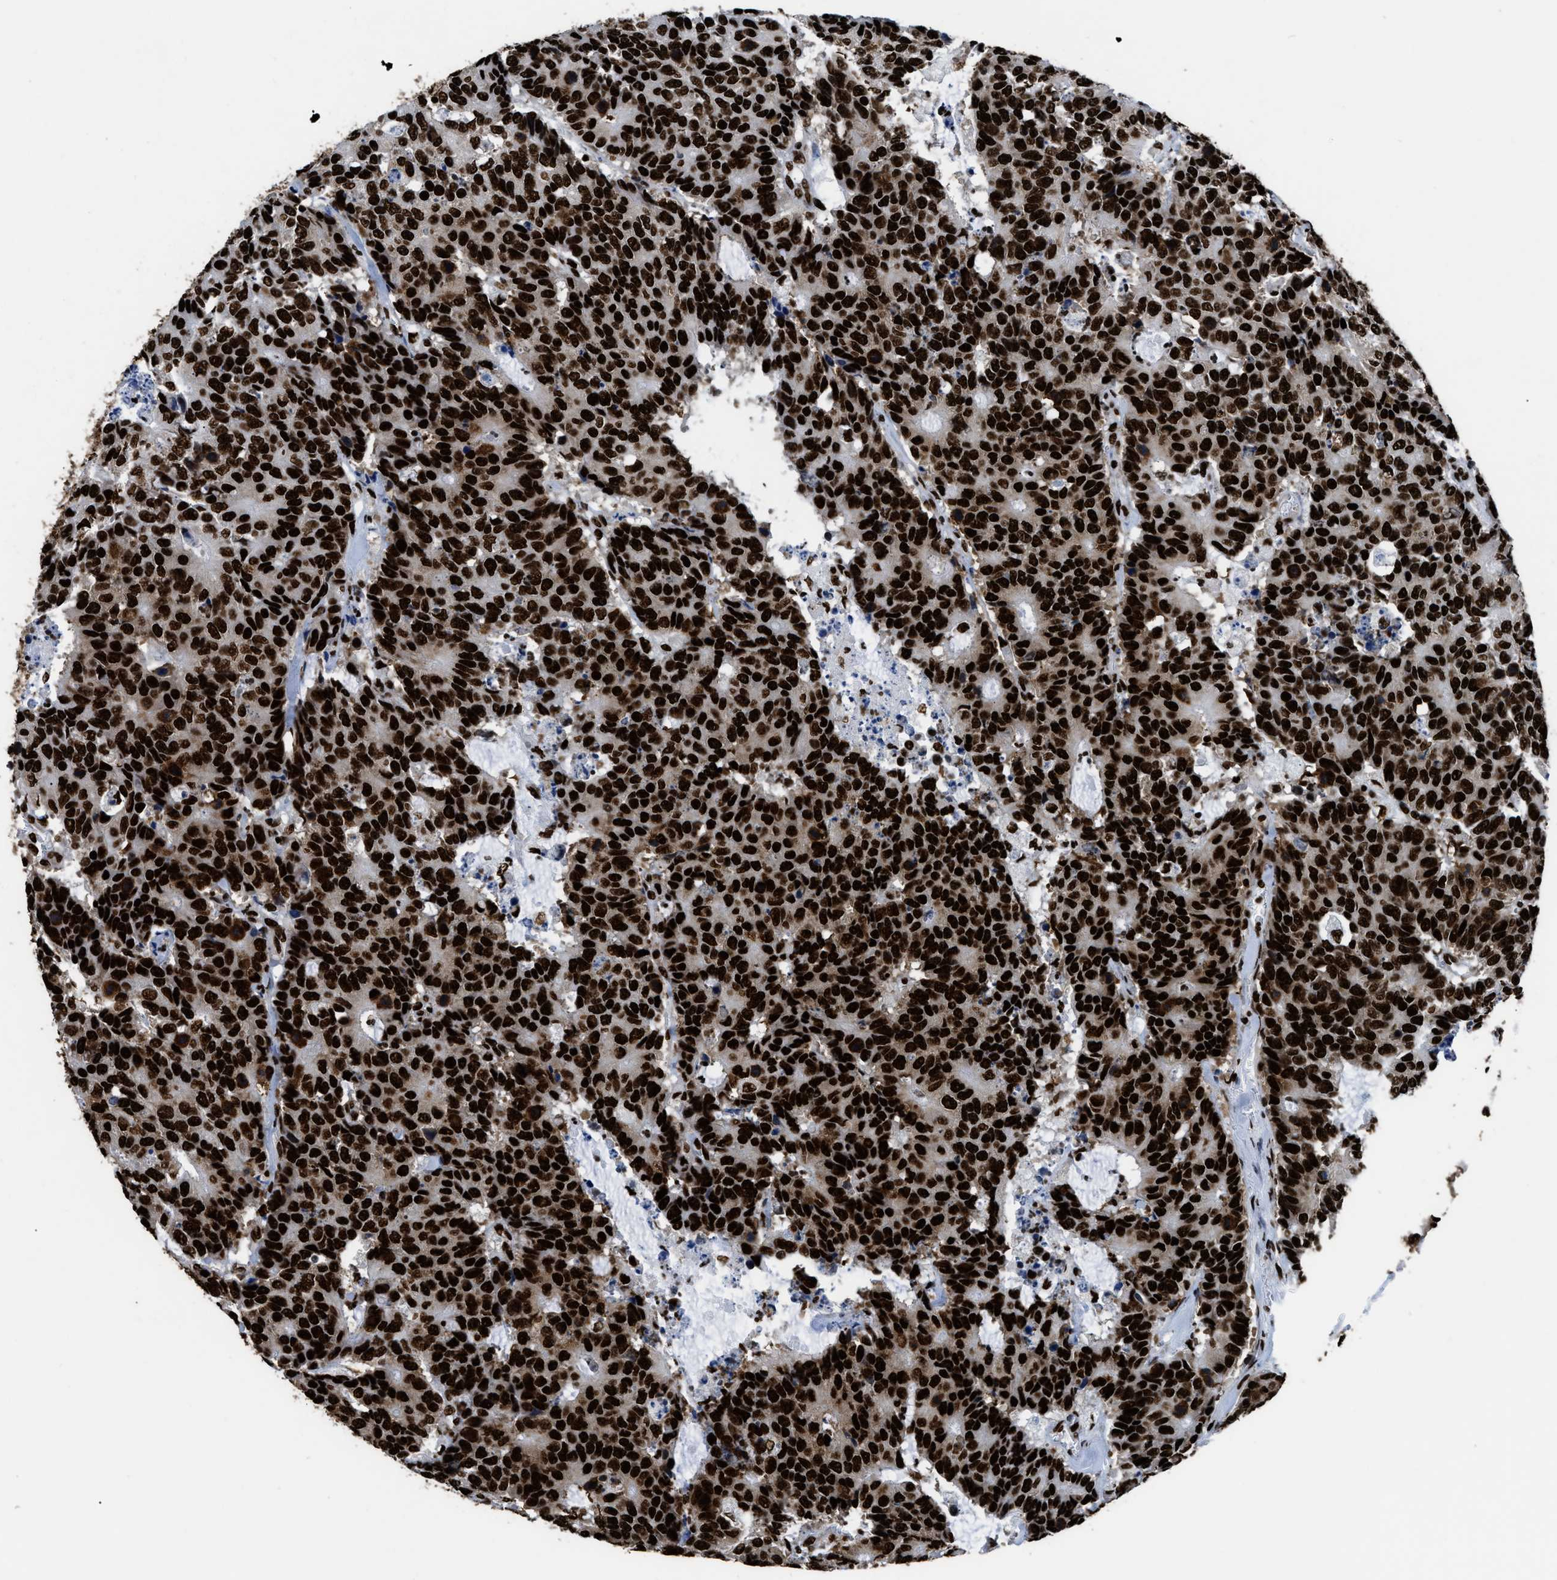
{"staining": {"intensity": "strong", "quantity": ">75%", "location": "nuclear"}, "tissue": "colorectal cancer", "cell_type": "Tumor cells", "image_type": "cancer", "snomed": [{"axis": "morphology", "description": "Adenocarcinoma, NOS"}, {"axis": "topography", "description": "Colon"}], "caption": "Immunohistochemical staining of human colorectal cancer (adenocarcinoma) reveals high levels of strong nuclear expression in about >75% of tumor cells.", "gene": "HNRNPM", "patient": {"sex": "female", "age": 86}}